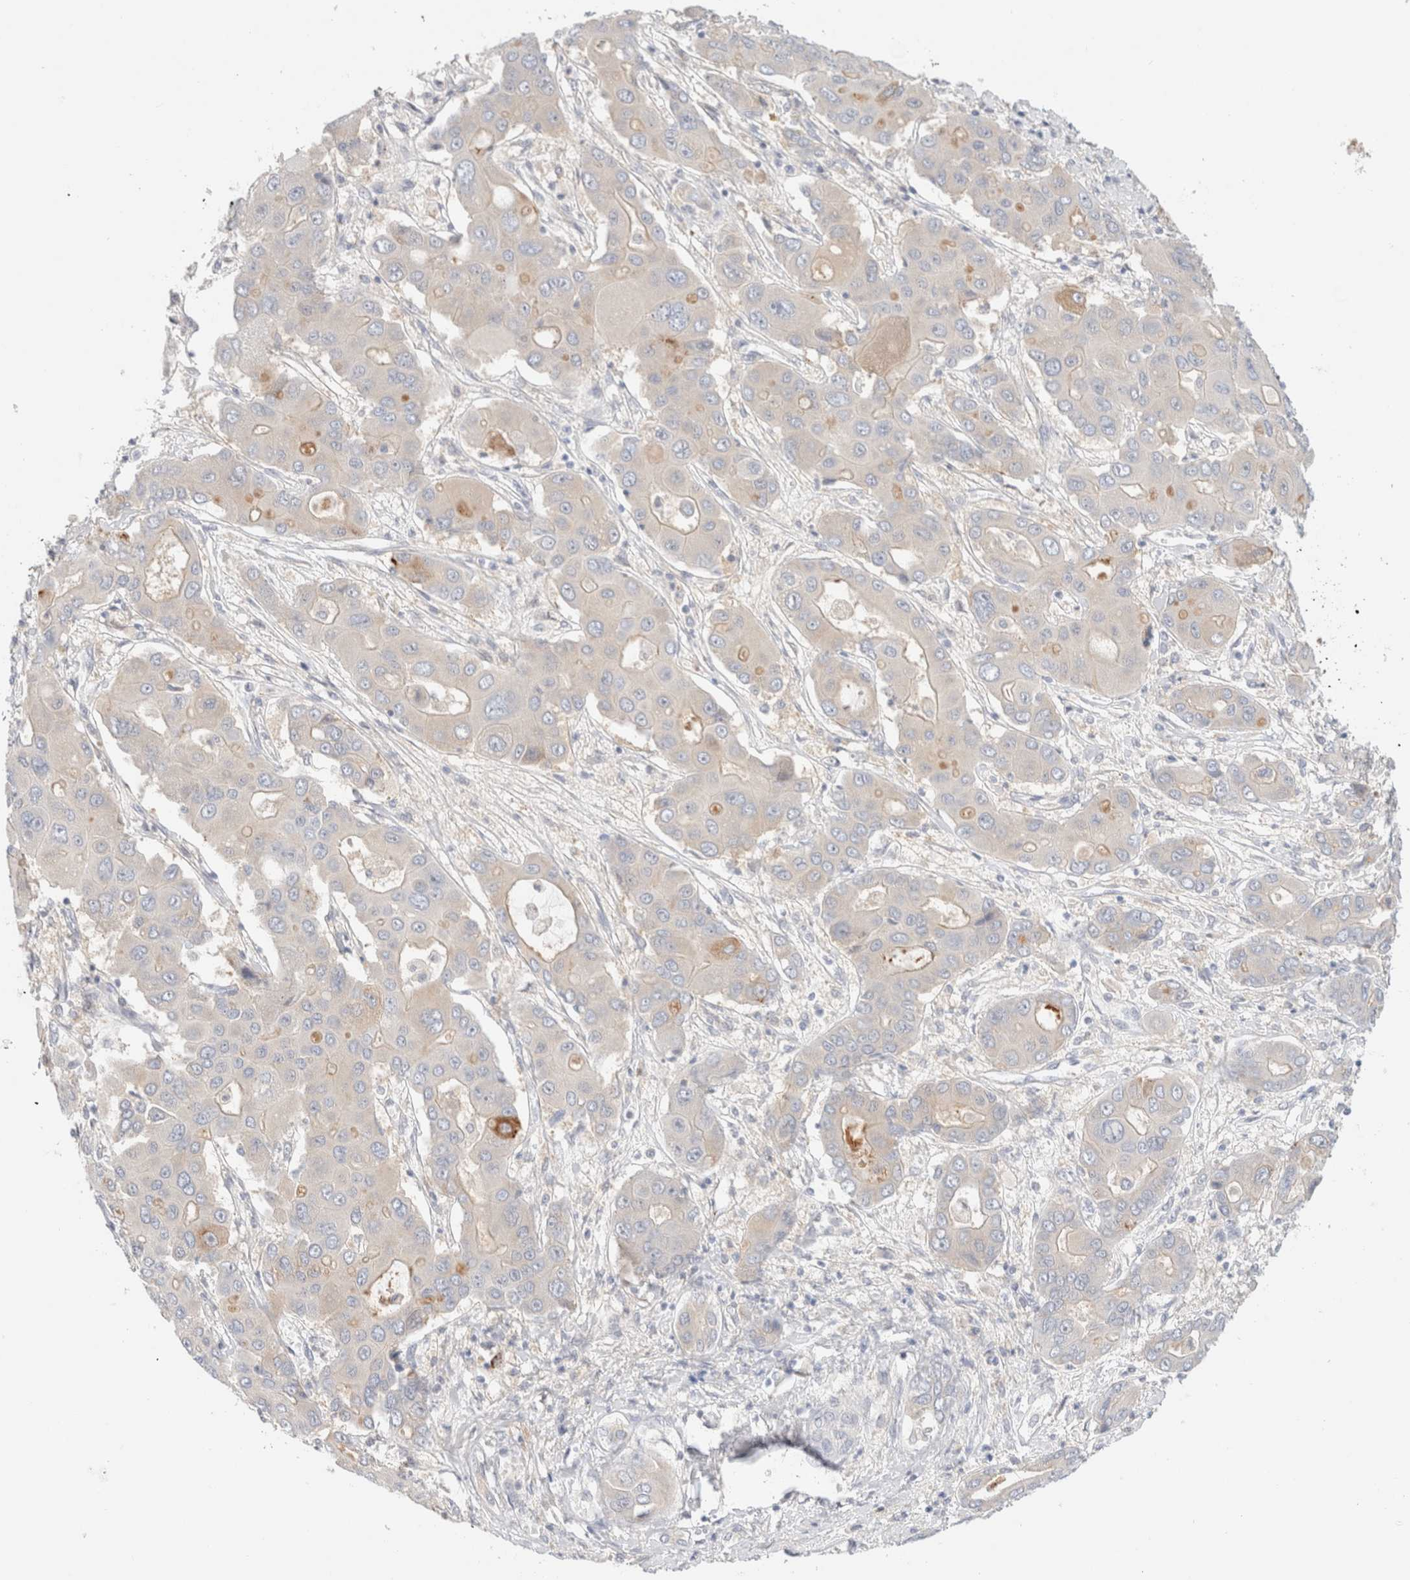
{"staining": {"intensity": "negative", "quantity": "none", "location": "none"}, "tissue": "liver cancer", "cell_type": "Tumor cells", "image_type": "cancer", "snomed": [{"axis": "morphology", "description": "Cholangiocarcinoma"}, {"axis": "topography", "description": "Liver"}], "caption": "High magnification brightfield microscopy of liver cancer (cholangiocarcinoma) stained with DAB (brown) and counterstained with hematoxylin (blue): tumor cells show no significant positivity. (Brightfield microscopy of DAB IHC at high magnification).", "gene": "SDR16C5", "patient": {"sex": "male", "age": 67}}